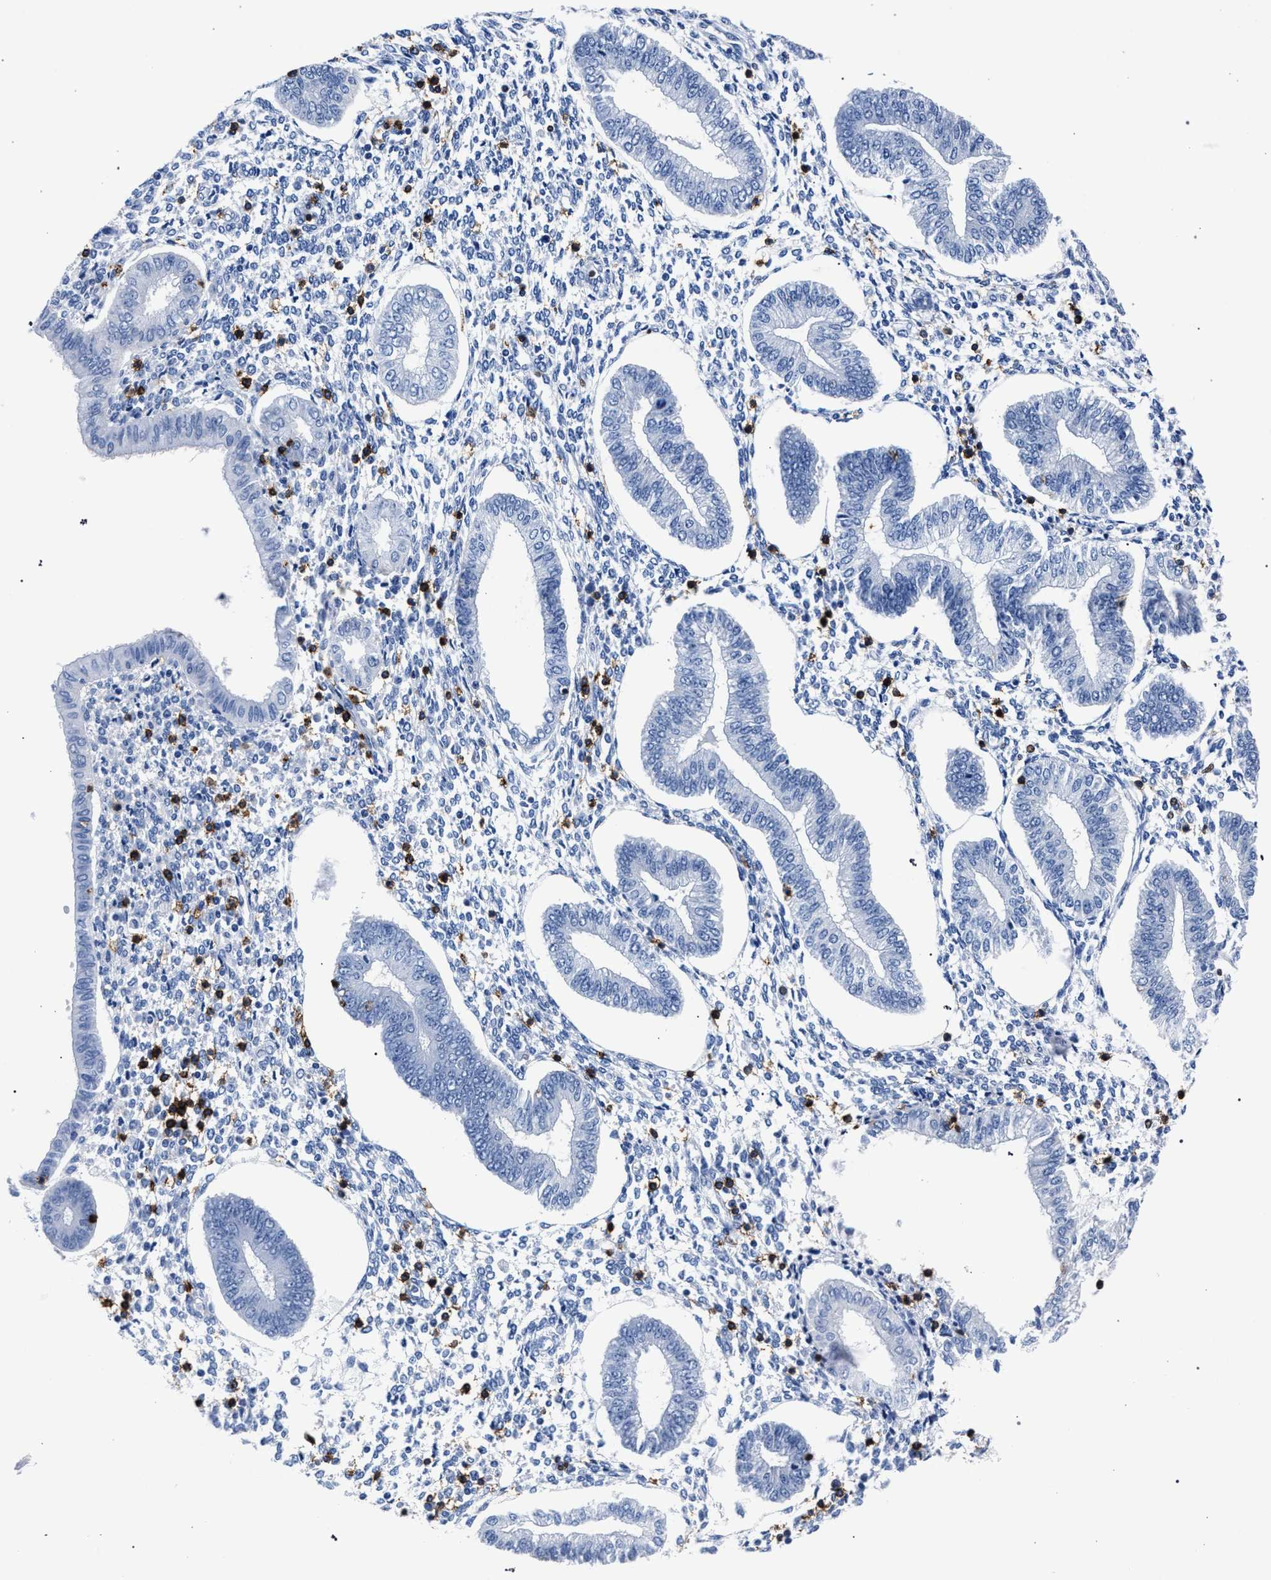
{"staining": {"intensity": "negative", "quantity": "none", "location": "none"}, "tissue": "endometrium", "cell_type": "Cells in endometrial stroma", "image_type": "normal", "snomed": [{"axis": "morphology", "description": "Normal tissue, NOS"}, {"axis": "topography", "description": "Endometrium"}], "caption": "The photomicrograph displays no significant staining in cells in endometrial stroma of endometrium. The staining was performed using DAB (3,3'-diaminobenzidine) to visualize the protein expression in brown, while the nuclei were stained in blue with hematoxylin (Magnification: 20x).", "gene": "KLRK1", "patient": {"sex": "female", "age": 50}}